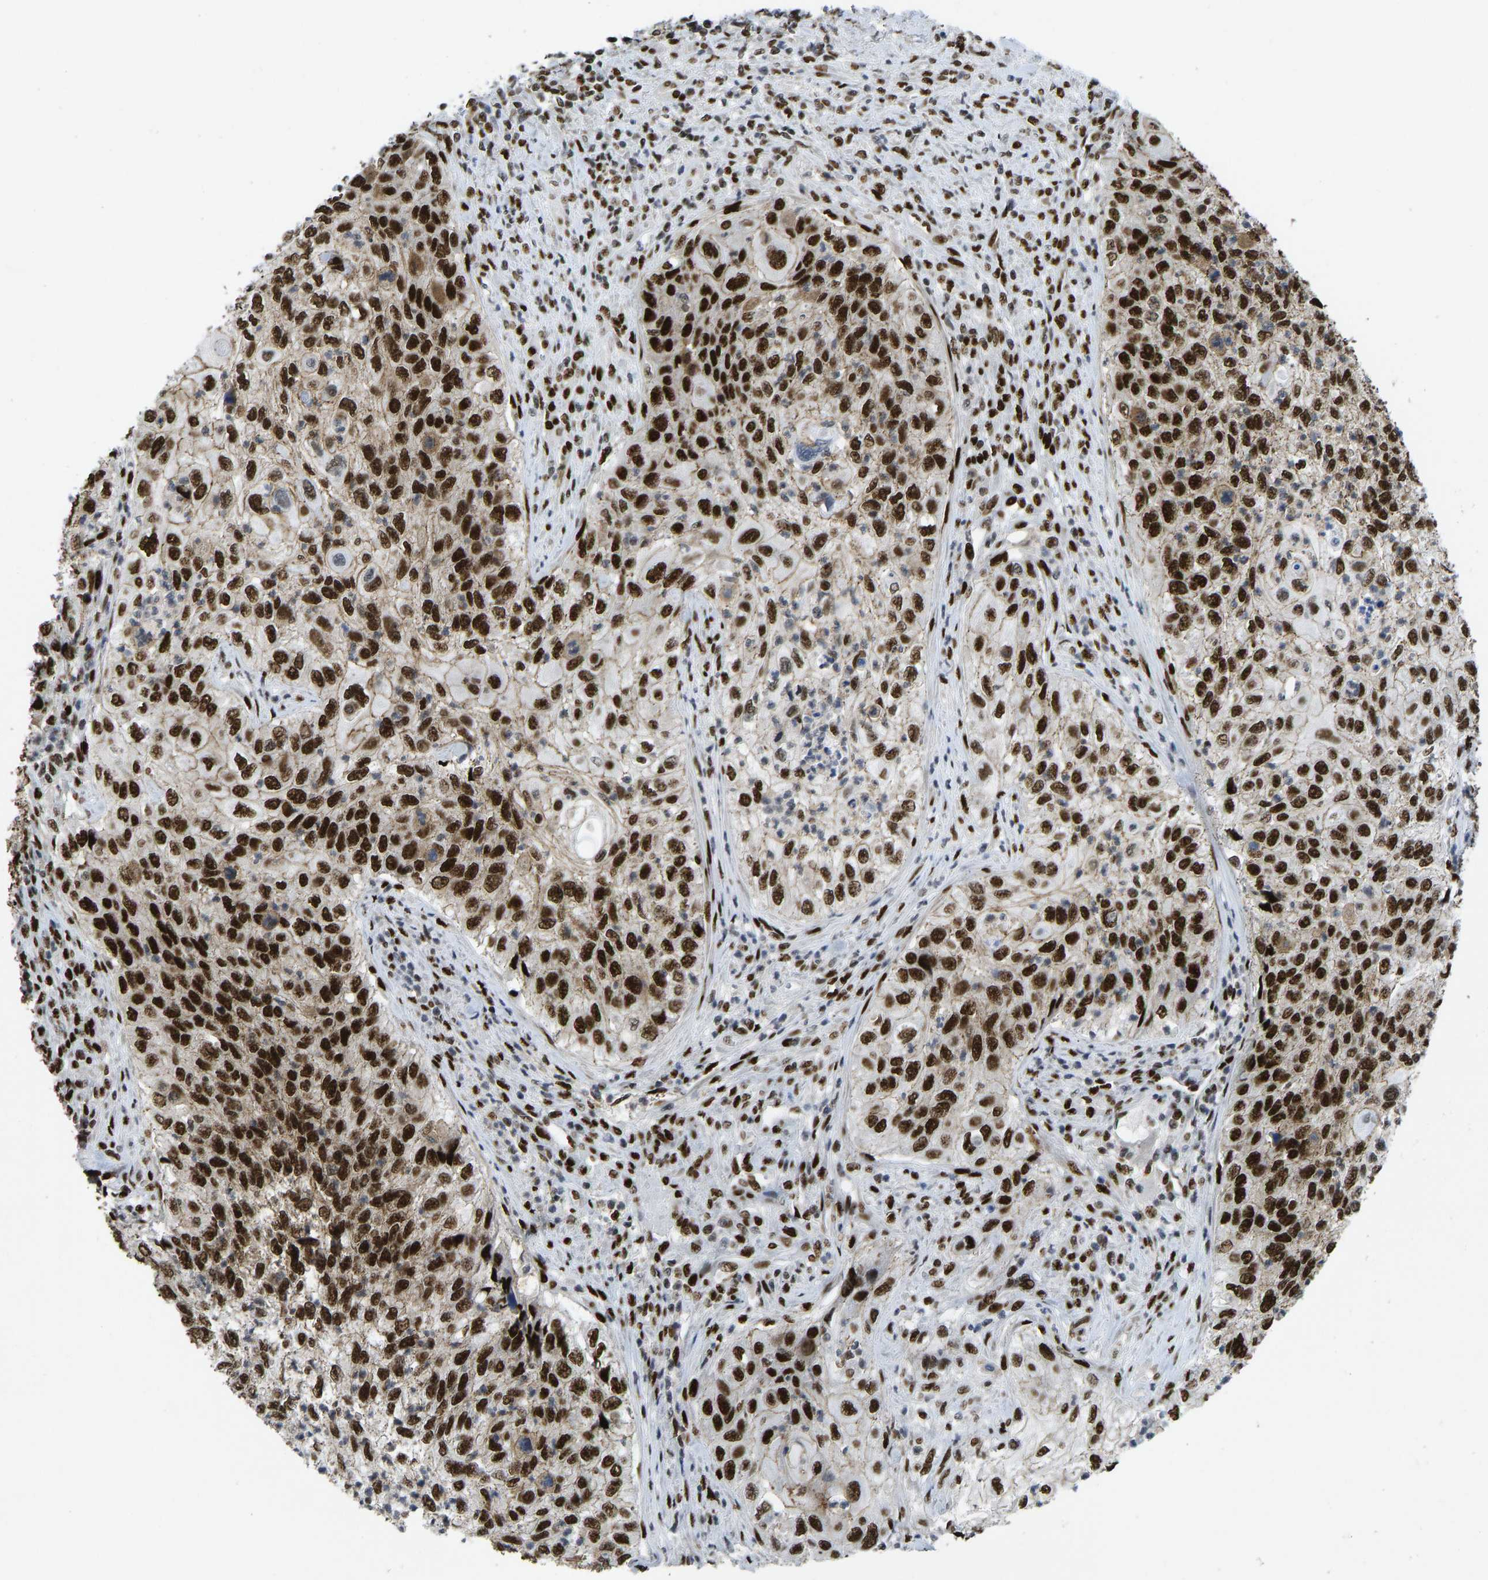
{"staining": {"intensity": "strong", "quantity": ">75%", "location": "nuclear"}, "tissue": "urothelial cancer", "cell_type": "Tumor cells", "image_type": "cancer", "snomed": [{"axis": "morphology", "description": "Urothelial carcinoma, High grade"}, {"axis": "topography", "description": "Urinary bladder"}], "caption": "A histopathology image of urothelial cancer stained for a protein reveals strong nuclear brown staining in tumor cells. The staining was performed using DAB (3,3'-diaminobenzidine), with brown indicating positive protein expression. Nuclei are stained blue with hematoxylin.", "gene": "FOXK1", "patient": {"sex": "female", "age": 60}}